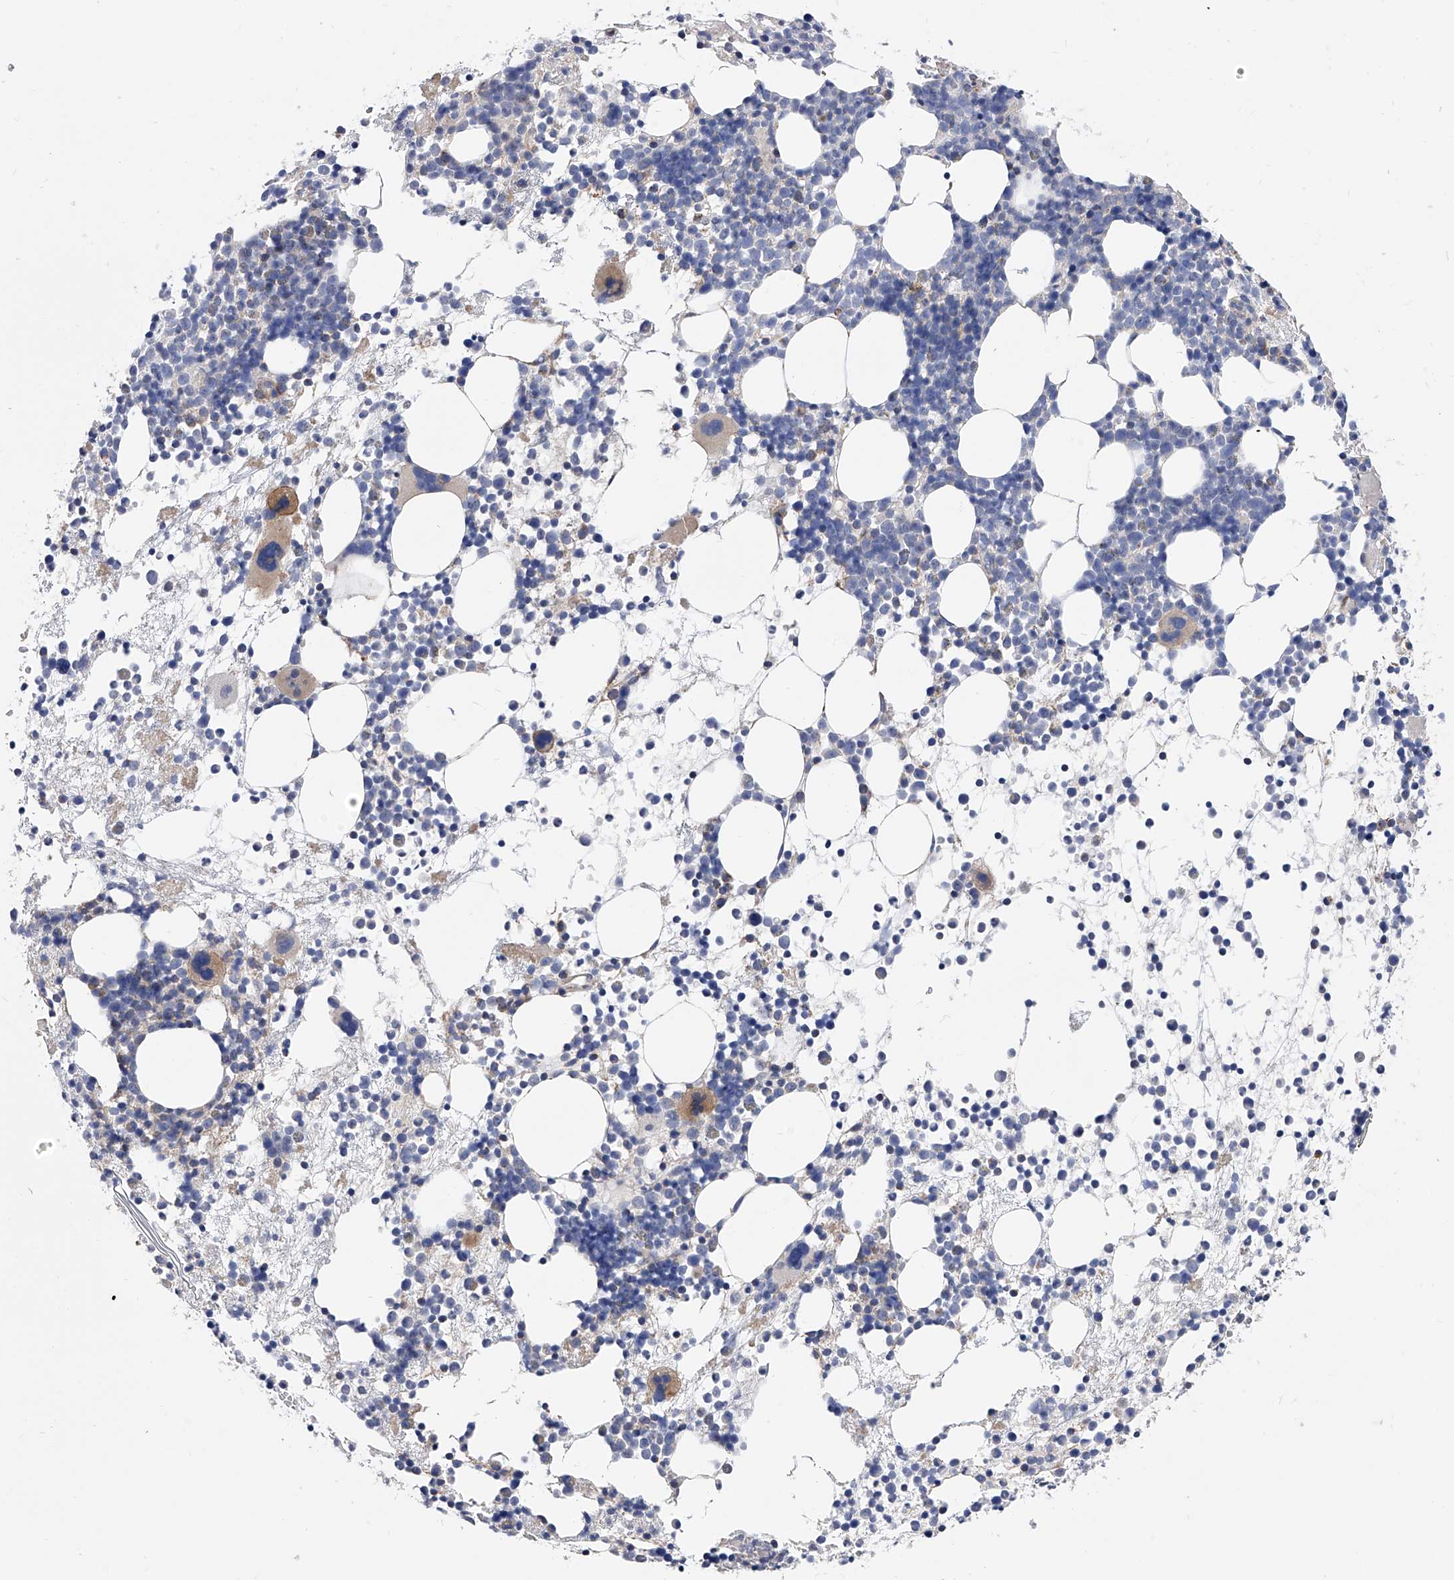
{"staining": {"intensity": "moderate", "quantity": "<25%", "location": "cytoplasmic/membranous"}, "tissue": "bone marrow", "cell_type": "Hematopoietic cells", "image_type": "normal", "snomed": [{"axis": "morphology", "description": "Normal tissue, NOS"}, {"axis": "topography", "description": "Bone marrow"}], "caption": "Protein expression analysis of normal human bone marrow reveals moderate cytoplasmic/membranous staining in approximately <25% of hematopoietic cells.", "gene": "PDSS2", "patient": {"sex": "female", "age": 57}}